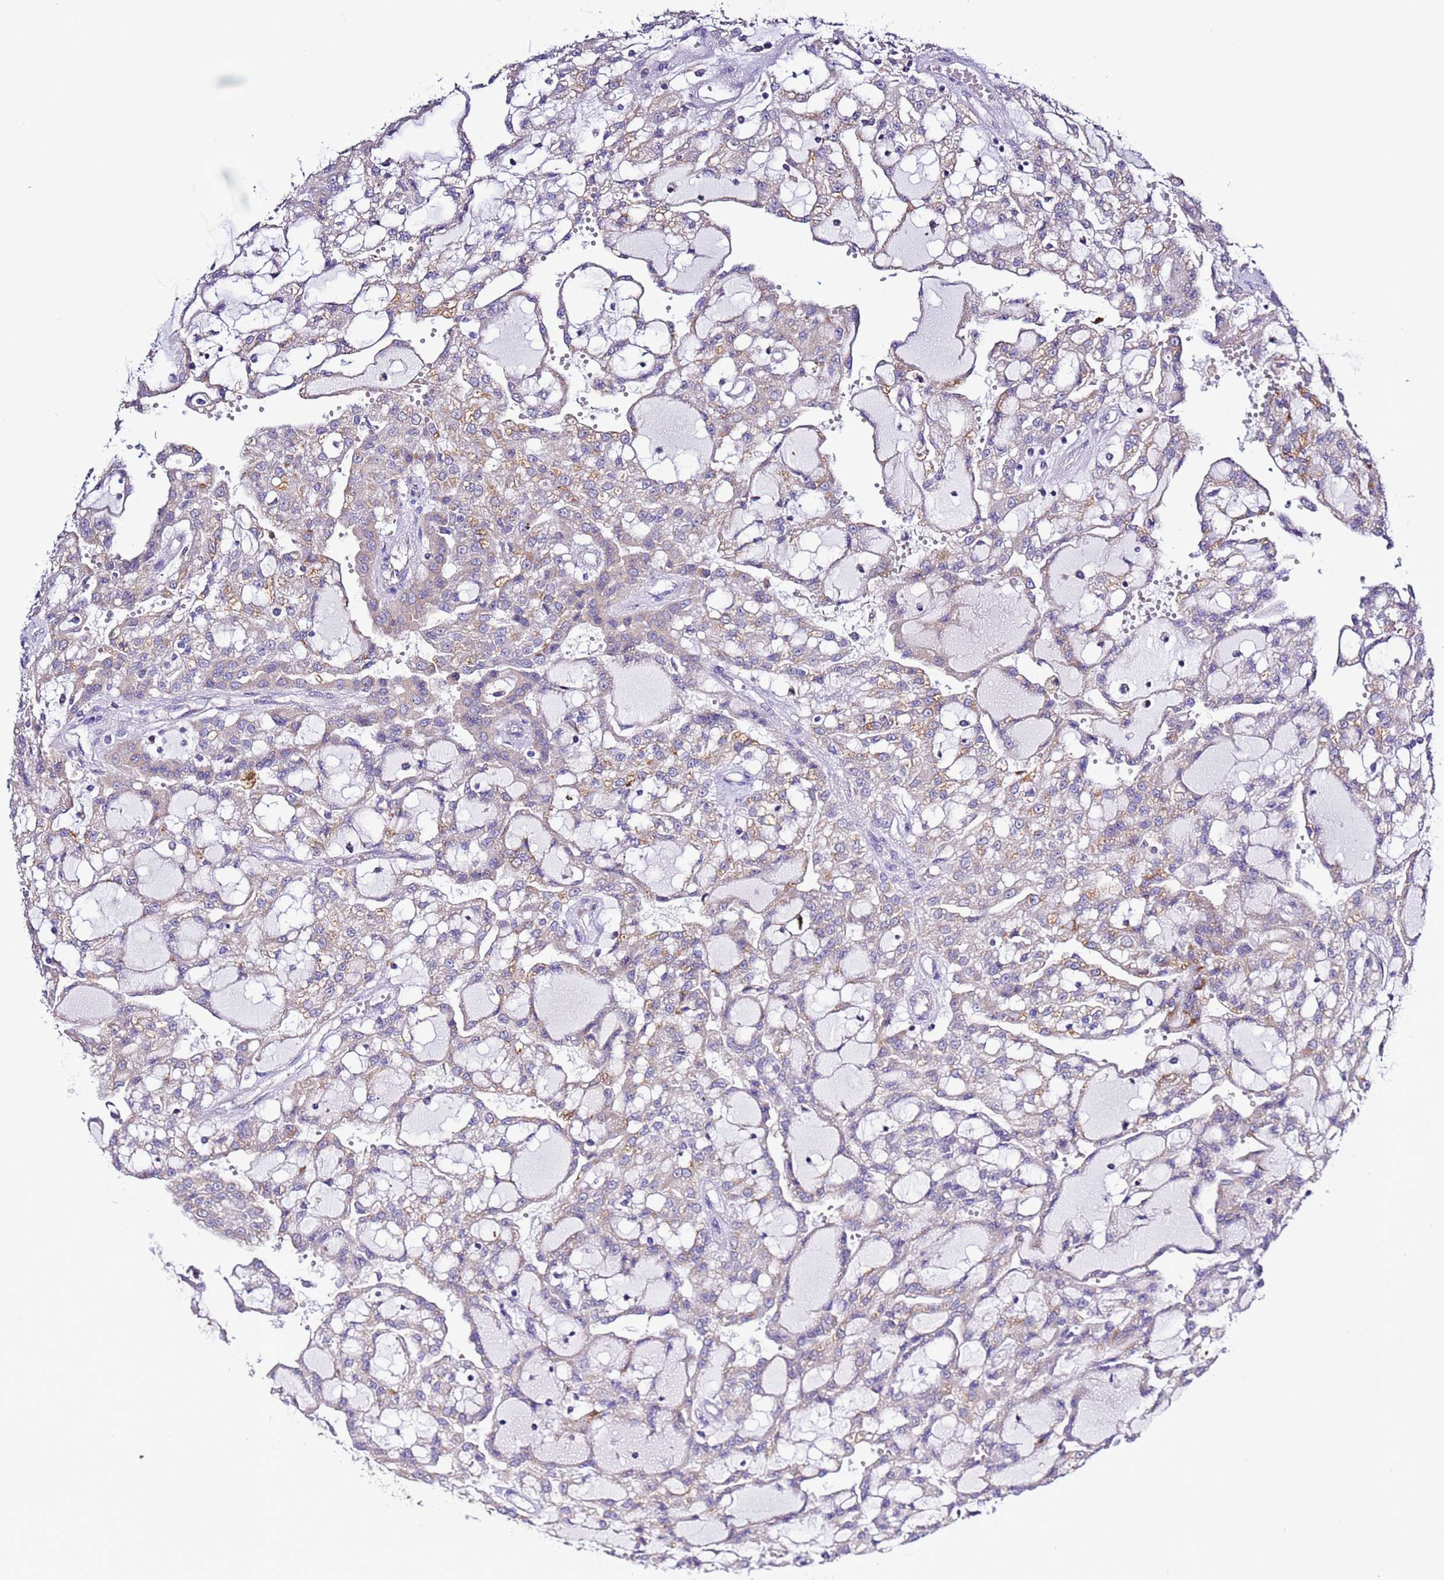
{"staining": {"intensity": "weak", "quantity": "<25%", "location": "cytoplasmic/membranous"}, "tissue": "renal cancer", "cell_type": "Tumor cells", "image_type": "cancer", "snomed": [{"axis": "morphology", "description": "Adenocarcinoma, NOS"}, {"axis": "topography", "description": "Kidney"}], "caption": "High magnification brightfield microscopy of renal cancer (adenocarcinoma) stained with DAB (3,3'-diaminobenzidine) (brown) and counterstained with hematoxylin (blue): tumor cells show no significant expression. (Stains: DAB (3,3'-diaminobenzidine) IHC with hematoxylin counter stain, Microscopy: brightfield microscopy at high magnification).", "gene": "SPCS1", "patient": {"sex": "male", "age": 63}}